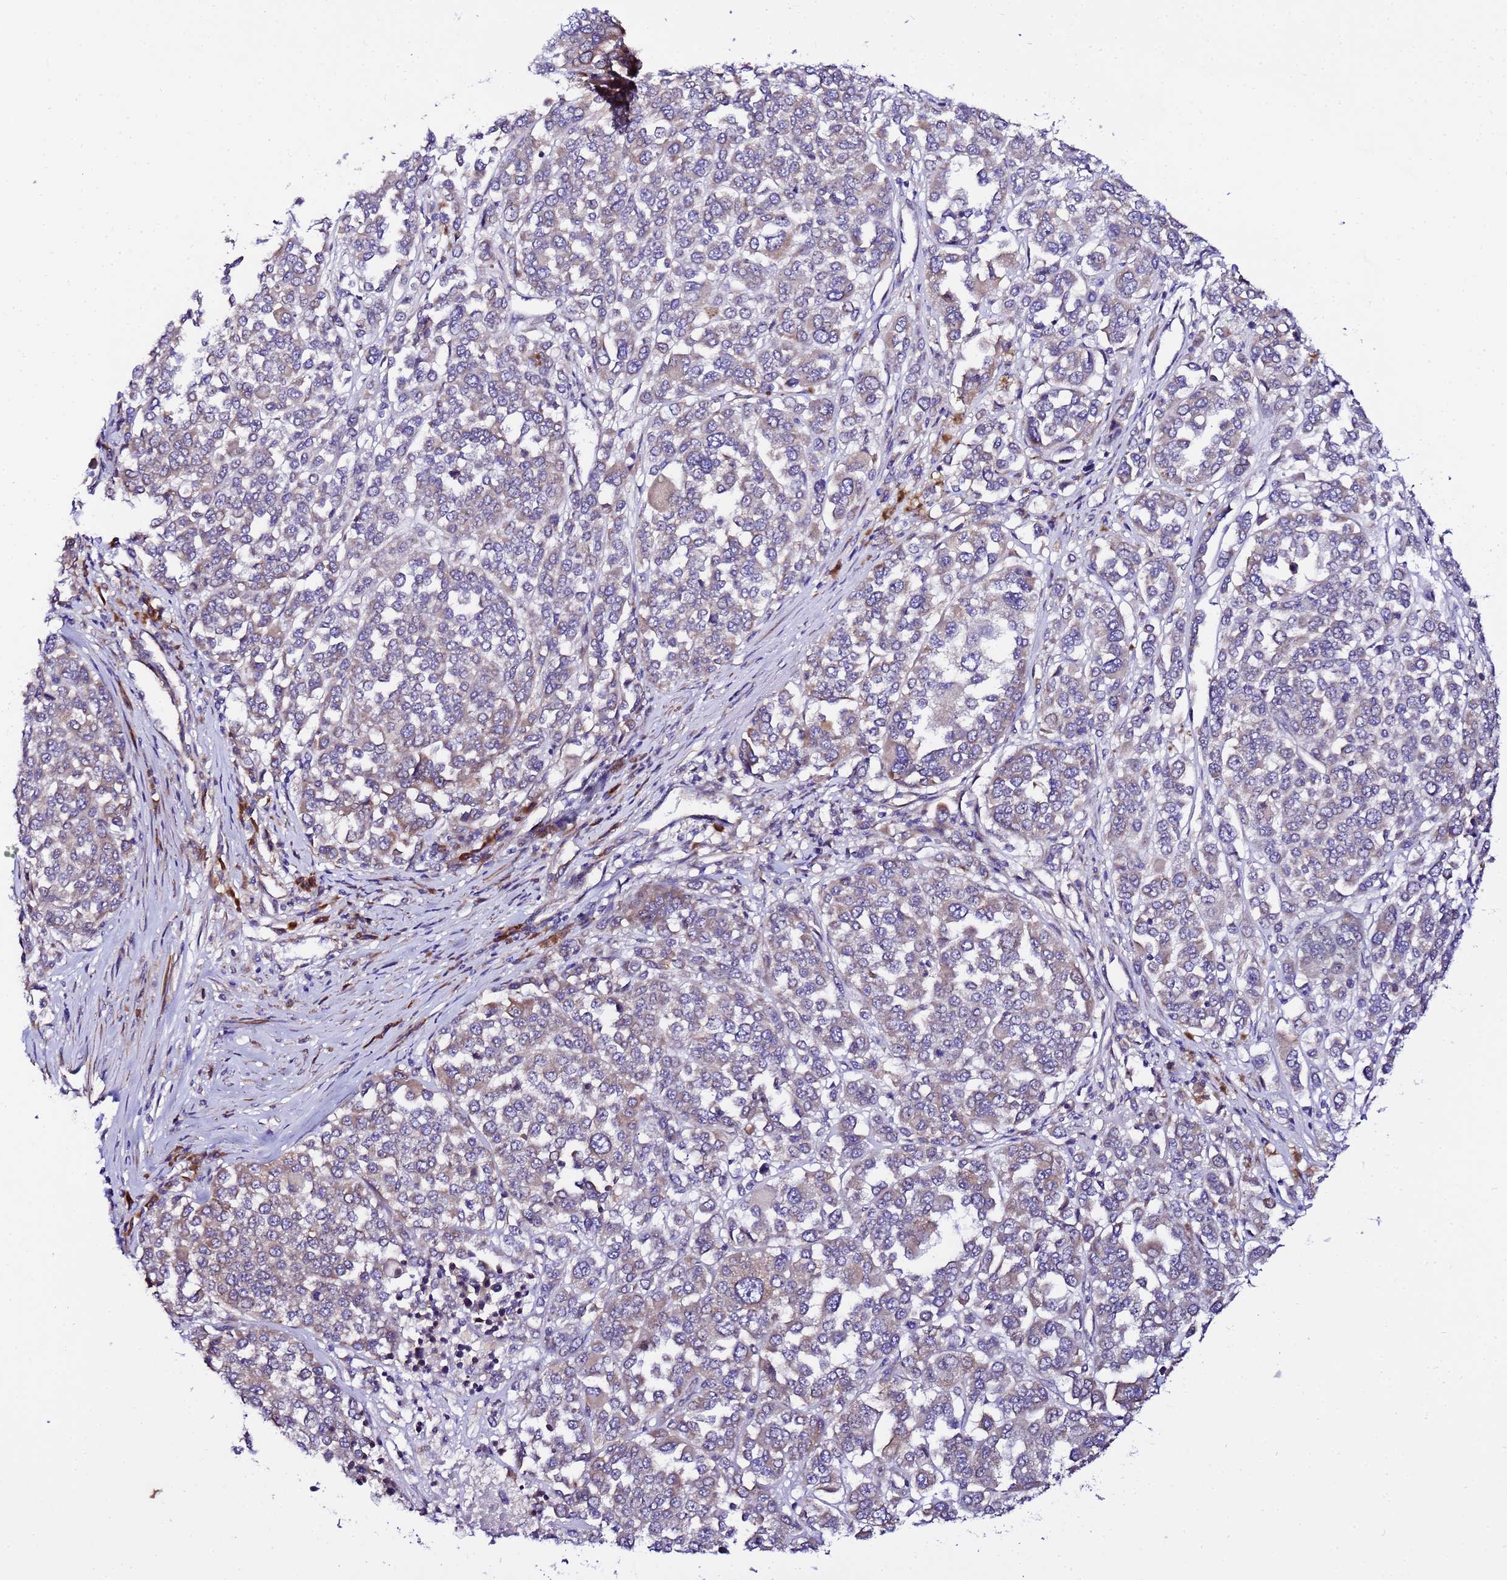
{"staining": {"intensity": "moderate", "quantity": "25%-75%", "location": "cytoplasmic/membranous"}, "tissue": "melanoma", "cell_type": "Tumor cells", "image_type": "cancer", "snomed": [{"axis": "morphology", "description": "Malignant melanoma, Metastatic site"}, {"axis": "topography", "description": "Lymph node"}], "caption": "Protein analysis of malignant melanoma (metastatic site) tissue demonstrates moderate cytoplasmic/membranous expression in about 25%-75% of tumor cells.", "gene": "JRKL", "patient": {"sex": "male", "age": 44}}